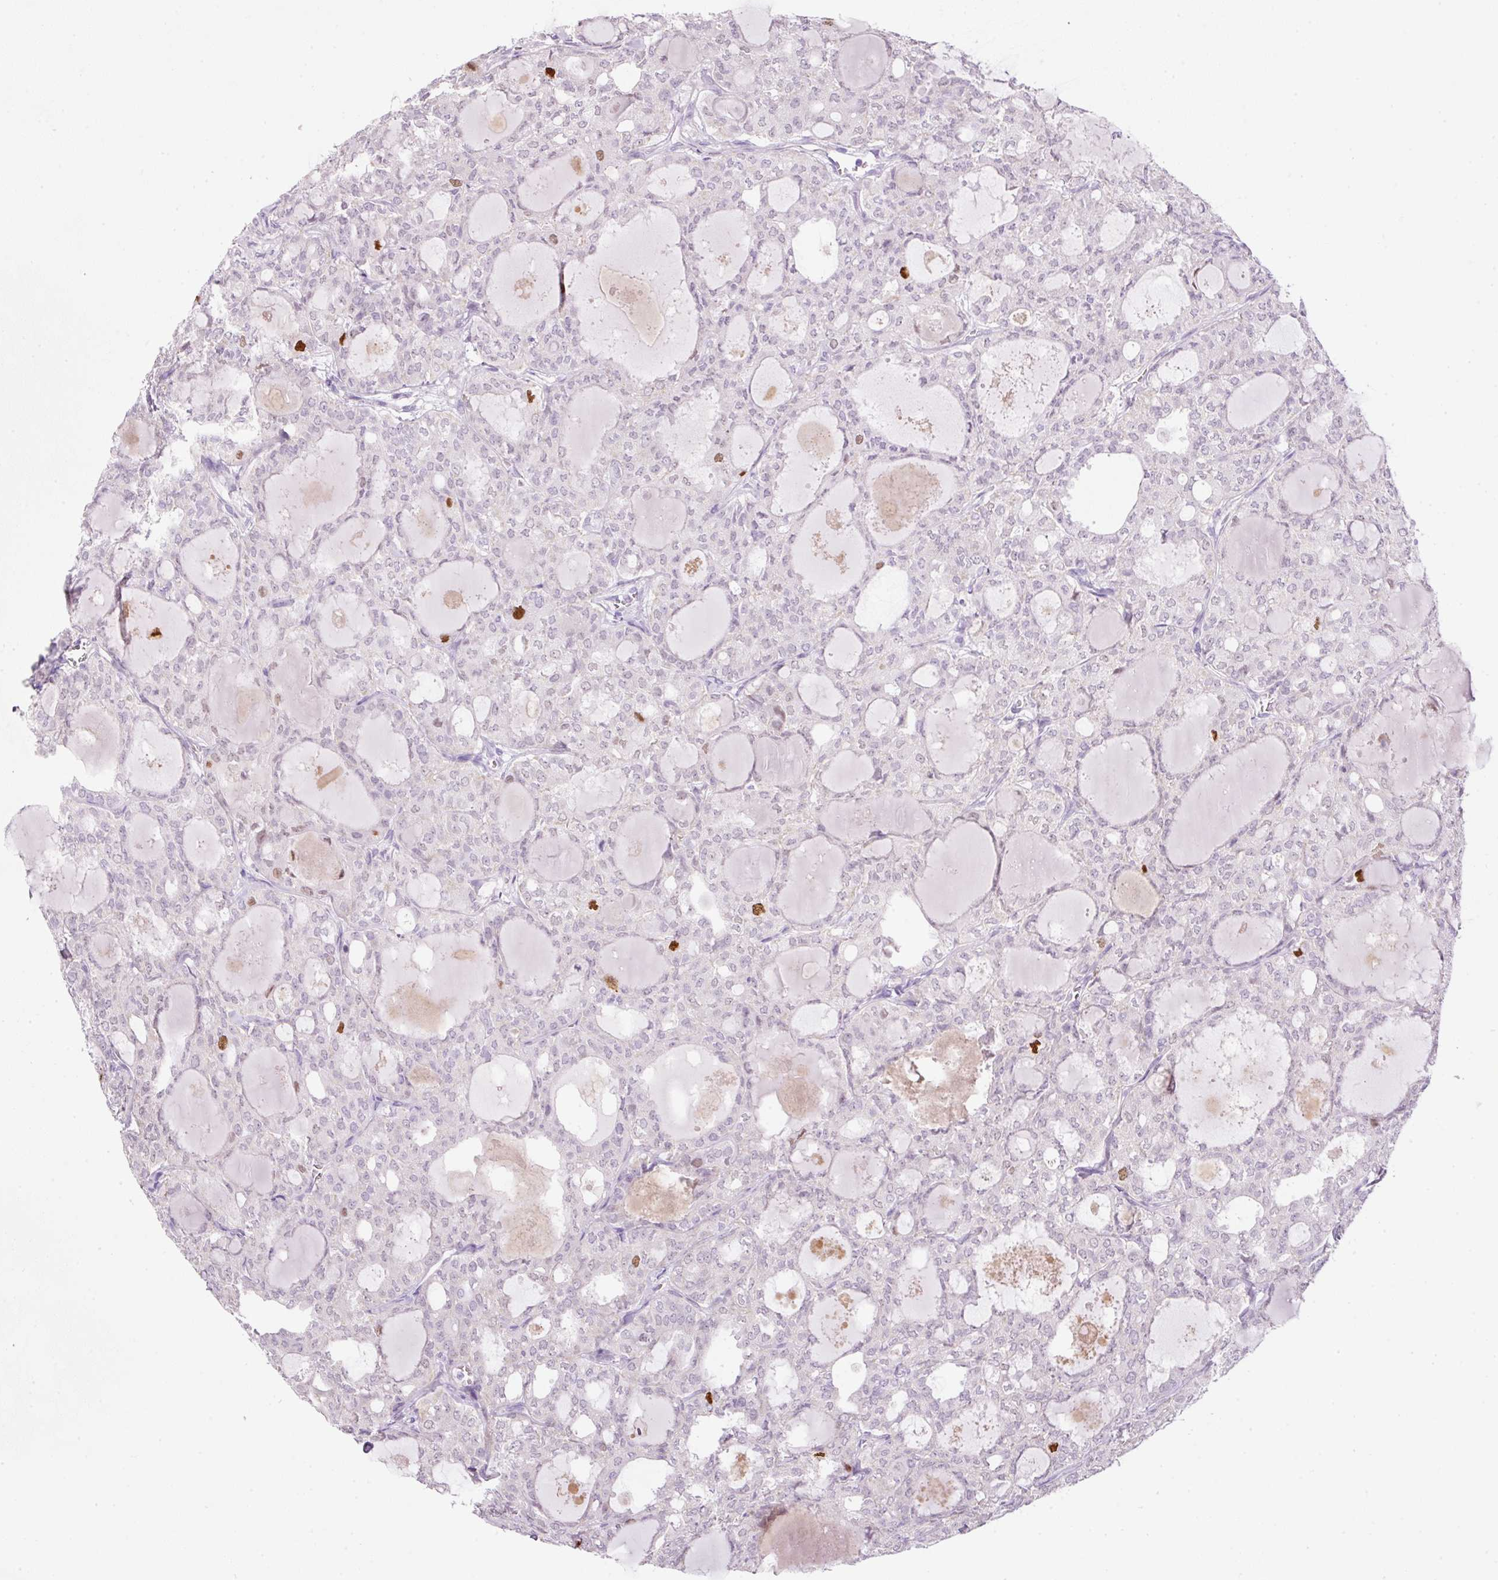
{"staining": {"intensity": "moderate", "quantity": "<25%", "location": "nuclear"}, "tissue": "thyroid cancer", "cell_type": "Tumor cells", "image_type": "cancer", "snomed": [{"axis": "morphology", "description": "Follicular adenoma carcinoma, NOS"}, {"axis": "topography", "description": "Thyroid gland"}], "caption": "This histopathology image reveals immunohistochemistry staining of human thyroid follicular adenoma carcinoma, with low moderate nuclear expression in about <25% of tumor cells.", "gene": "KPNA2", "patient": {"sex": "male", "age": 75}}